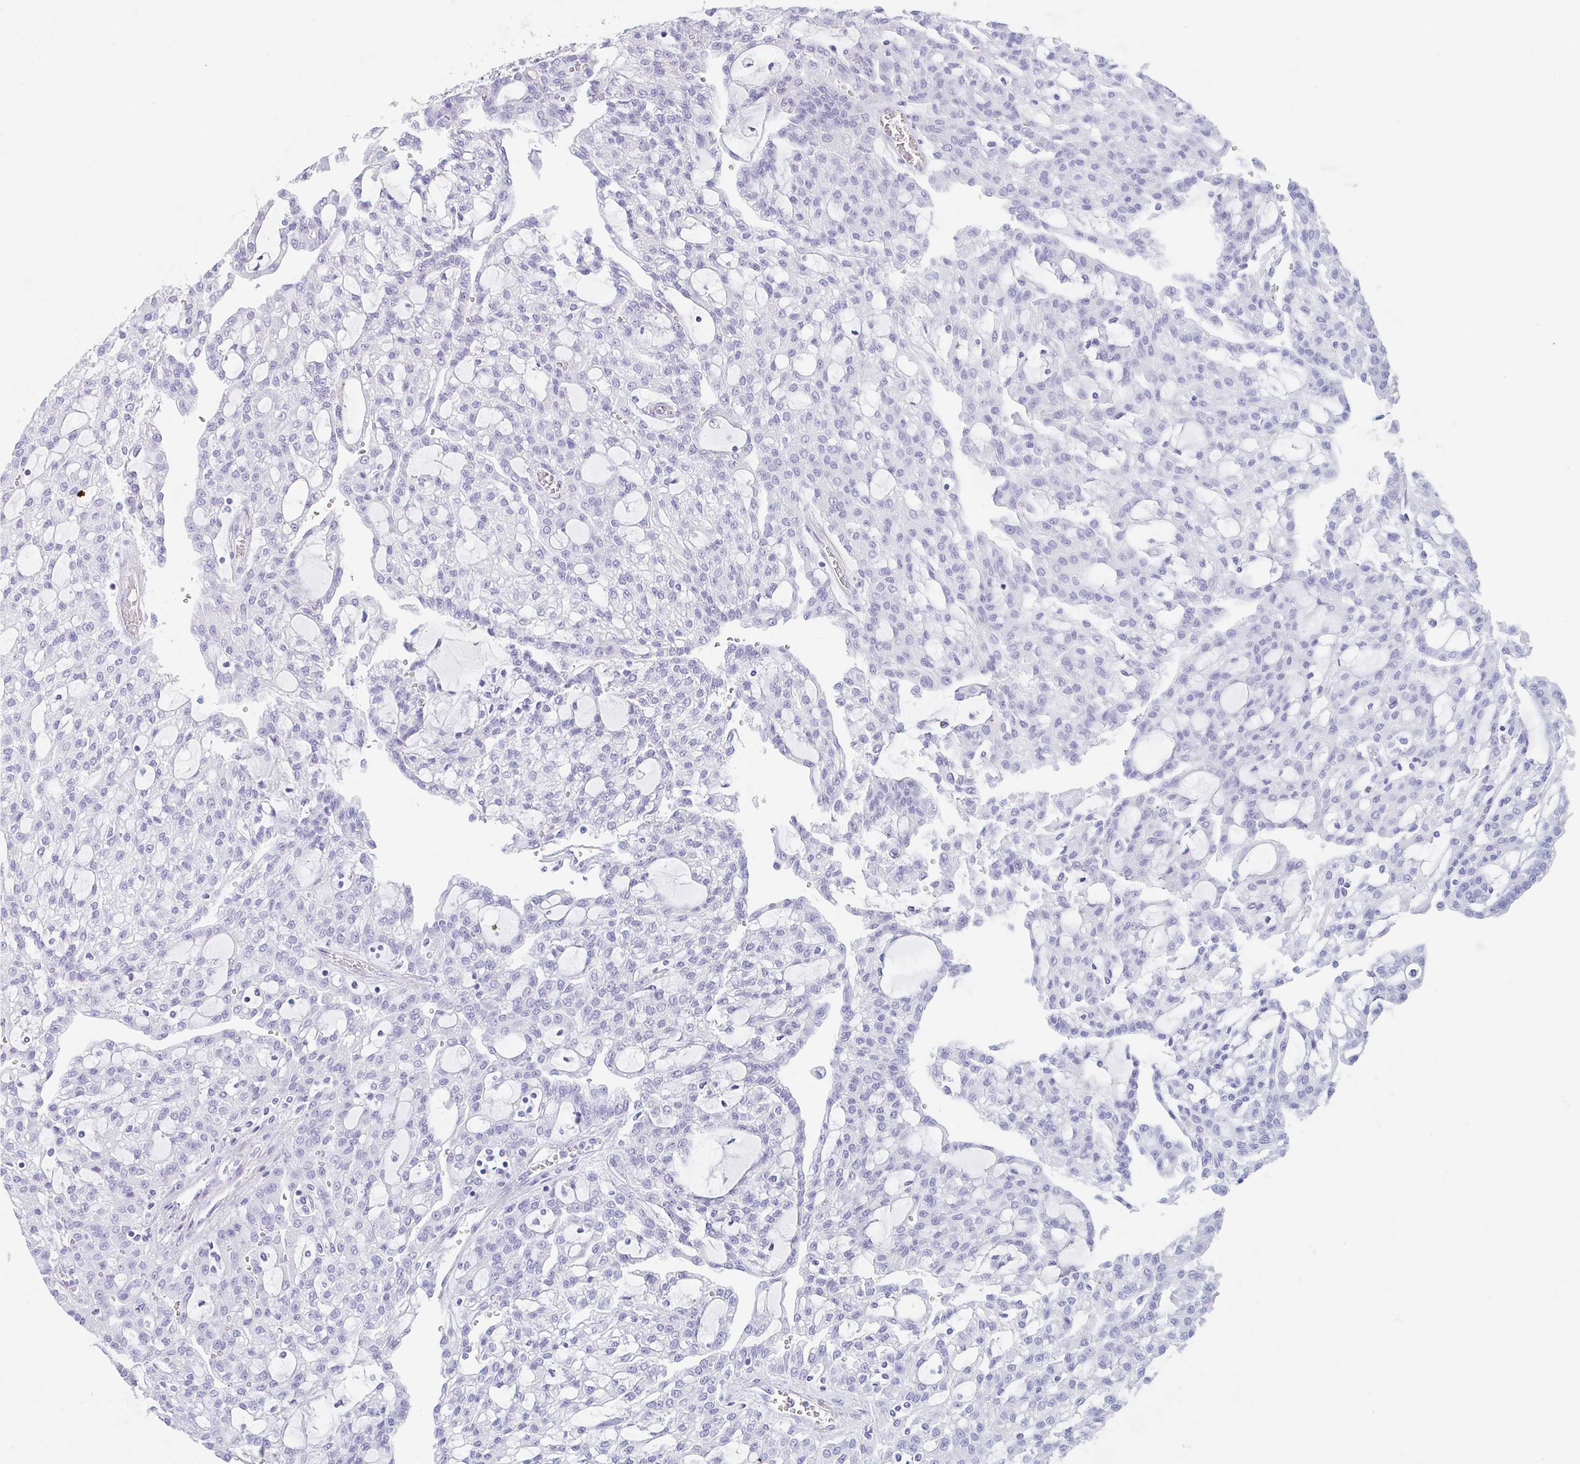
{"staining": {"intensity": "negative", "quantity": "none", "location": "none"}, "tissue": "renal cancer", "cell_type": "Tumor cells", "image_type": "cancer", "snomed": [{"axis": "morphology", "description": "Adenocarcinoma, NOS"}, {"axis": "topography", "description": "Kidney"}], "caption": "The immunohistochemistry histopathology image has no significant staining in tumor cells of renal adenocarcinoma tissue. Brightfield microscopy of immunohistochemistry (IHC) stained with DAB (brown) and hematoxylin (blue), captured at high magnification.", "gene": "TAS2R41", "patient": {"sex": "male", "age": 63}}